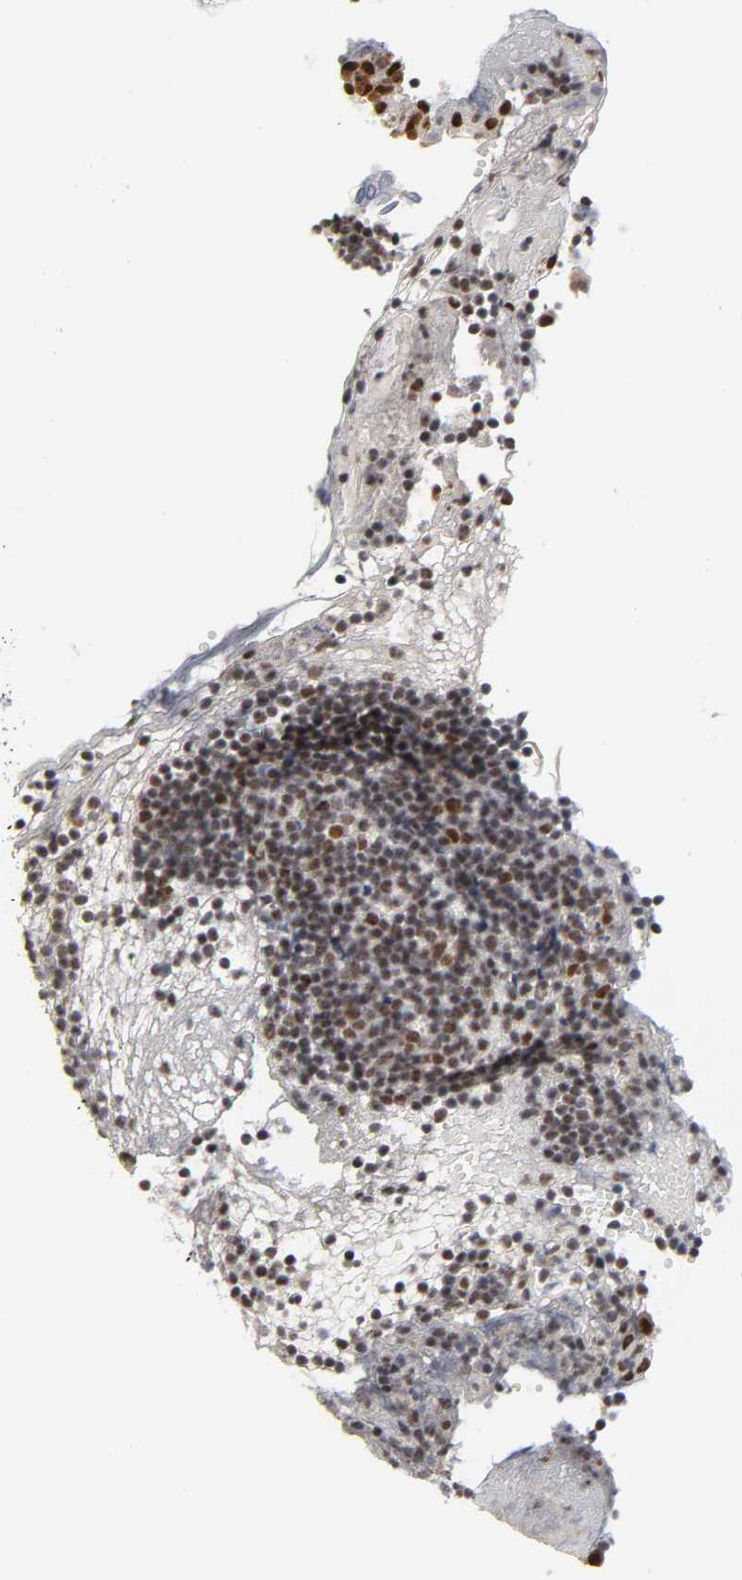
{"staining": {"intensity": "moderate", "quantity": ">75%", "location": "nuclear"}, "tissue": "tonsil", "cell_type": "Germinal center cells", "image_type": "normal", "snomed": [{"axis": "morphology", "description": "Normal tissue, NOS"}, {"axis": "topography", "description": "Tonsil"}], "caption": "Protein analysis of benign tonsil displays moderate nuclear staining in approximately >75% of germinal center cells. (DAB (3,3'-diaminobenzidine) IHC with brightfield microscopy, high magnification).", "gene": "TRIM33", "patient": {"sex": "female", "age": 40}}